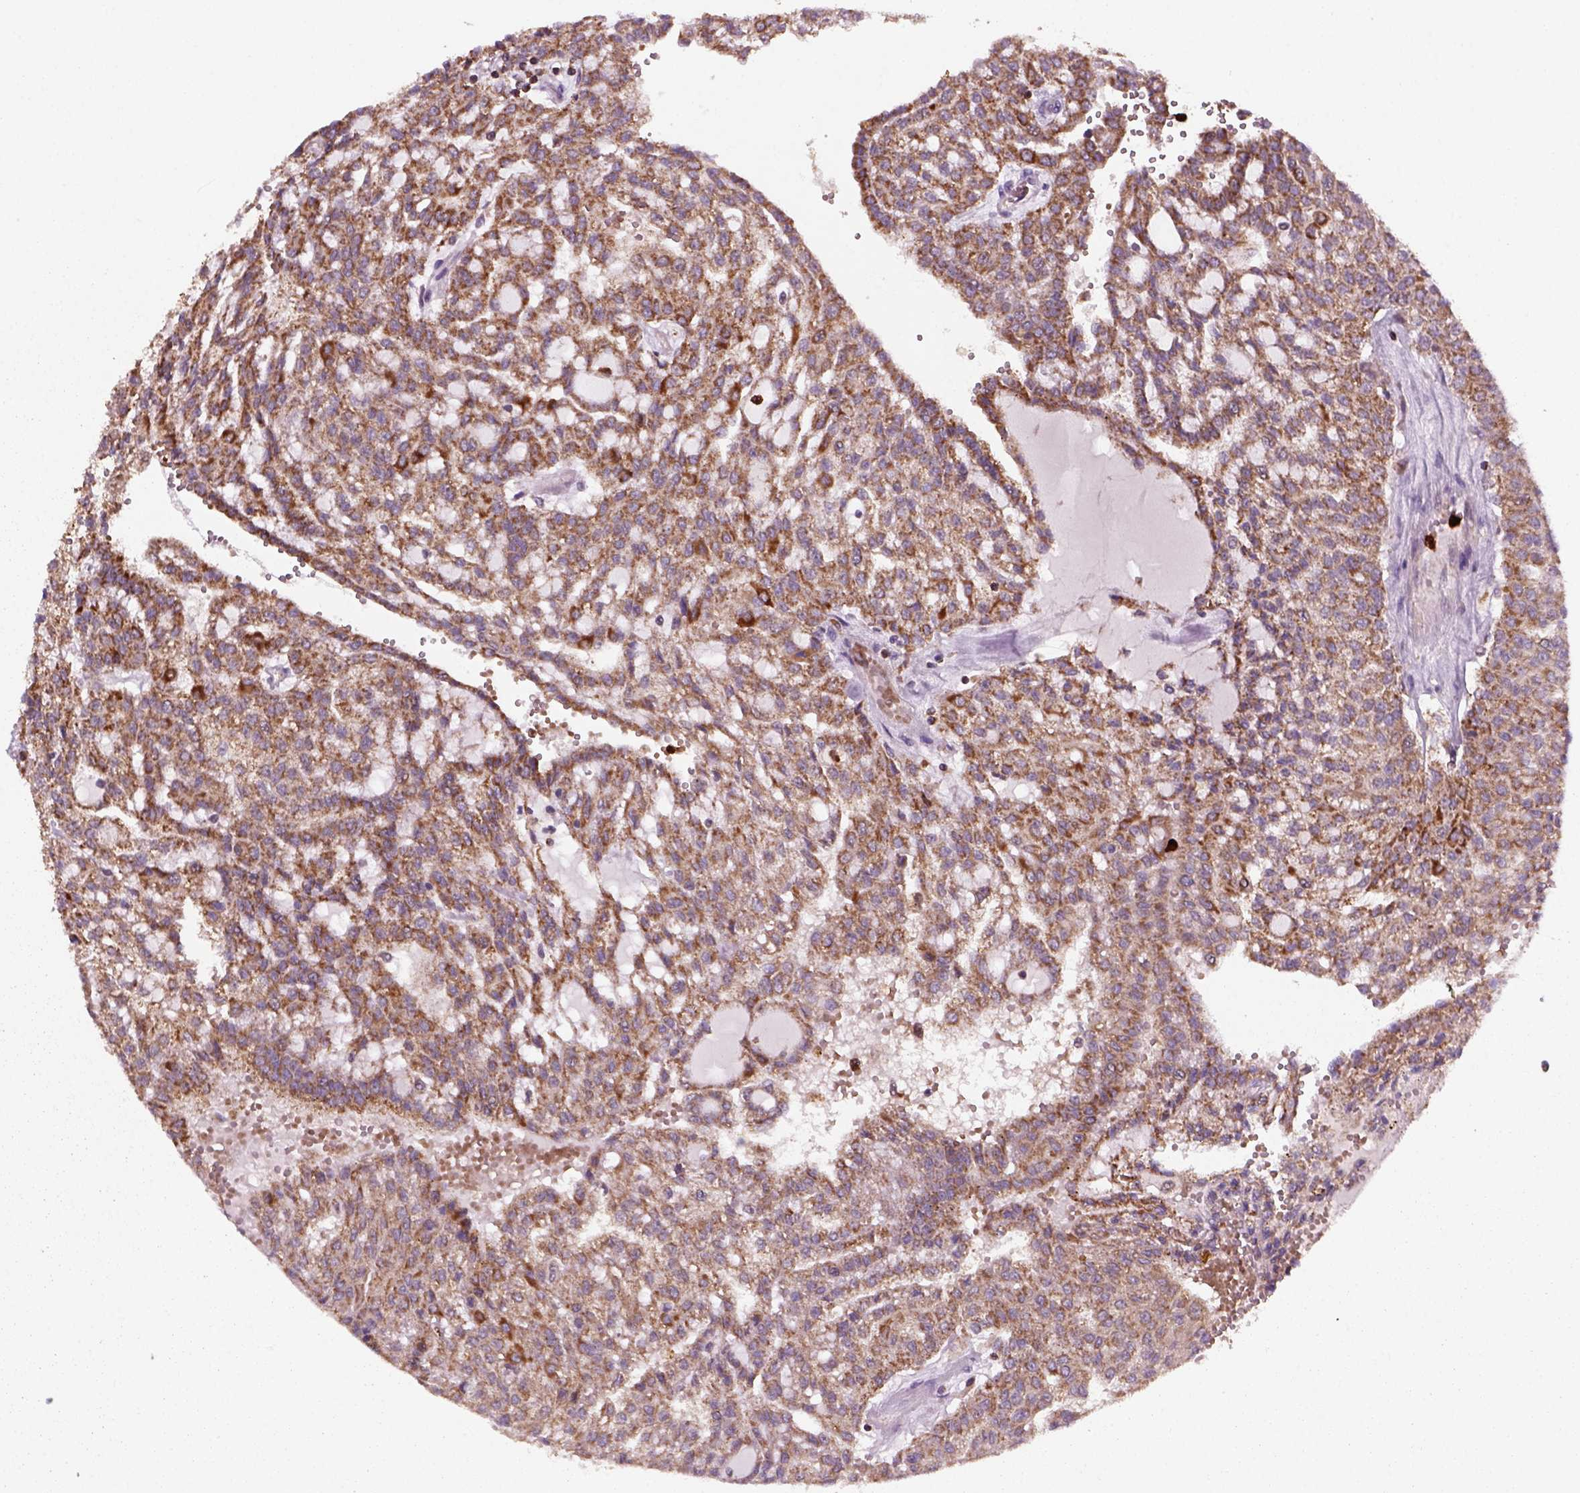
{"staining": {"intensity": "moderate", "quantity": ">75%", "location": "cytoplasmic/membranous"}, "tissue": "renal cancer", "cell_type": "Tumor cells", "image_type": "cancer", "snomed": [{"axis": "morphology", "description": "Adenocarcinoma, NOS"}, {"axis": "topography", "description": "Kidney"}], "caption": "This micrograph reveals renal cancer (adenocarcinoma) stained with IHC to label a protein in brown. The cytoplasmic/membranous of tumor cells show moderate positivity for the protein. Nuclei are counter-stained blue.", "gene": "NUDT16L1", "patient": {"sex": "male", "age": 63}}